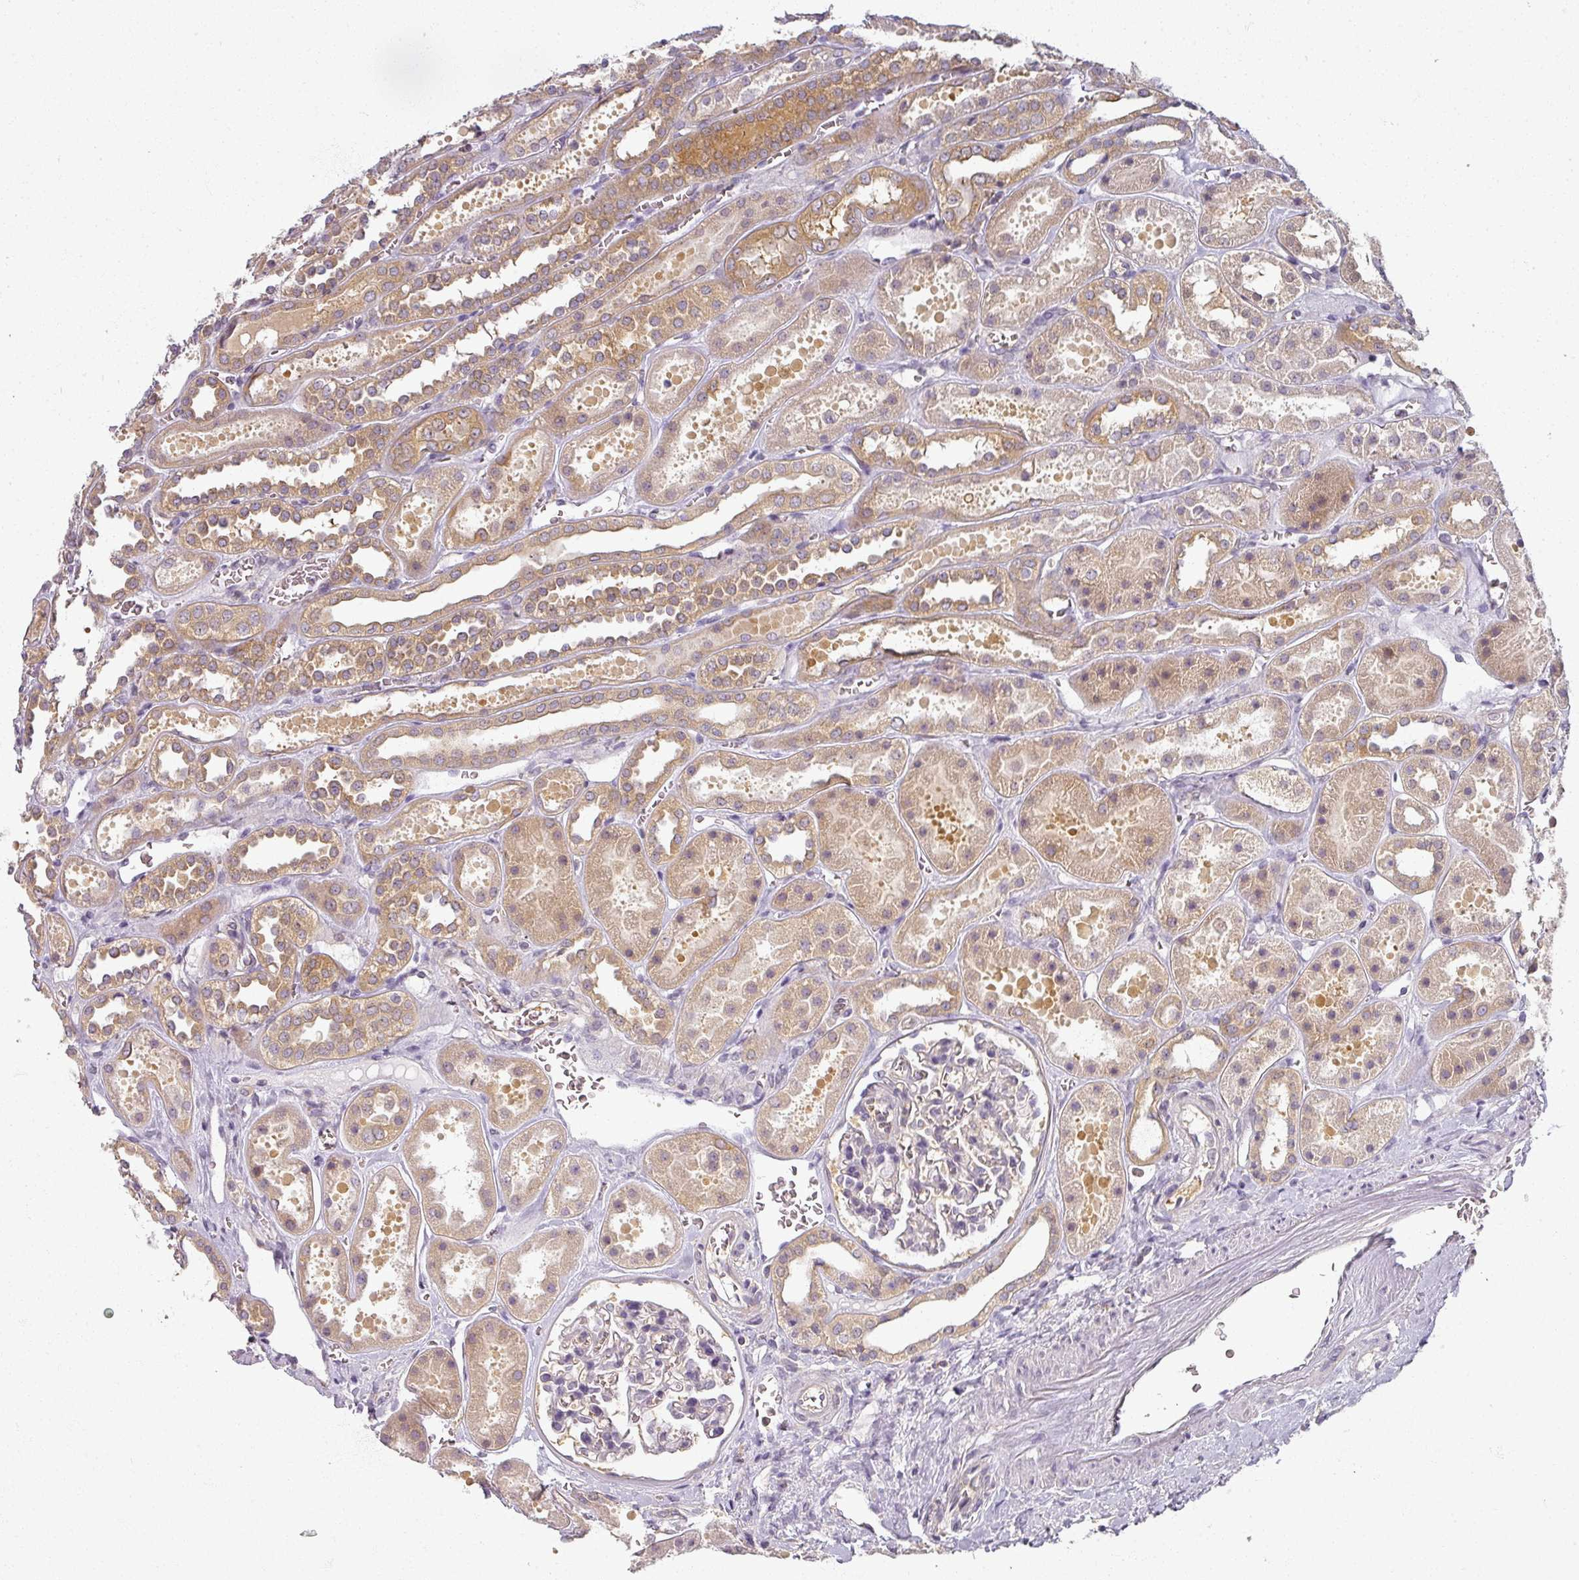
{"staining": {"intensity": "moderate", "quantity": "<25%", "location": "cytoplasmic/membranous"}, "tissue": "kidney", "cell_type": "Cells in glomeruli", "image_type": "normal", "snomed": [{"axis": "morphology", "description": "Normal tissue, NOS"}, {"axis": "topography", "description": "Kidney"}], "caption": "A brown stain labels moderate cytoplasmic/membranous expression of a protein in cells in glomeruli of unremarkable human kidney. (DAB (3,3'-diaminobenzidine) = brown stain, brightfield microscopy at high magnification).", "gene": "AGPAT4", "patient": {"sex": "female", "age": 41}}